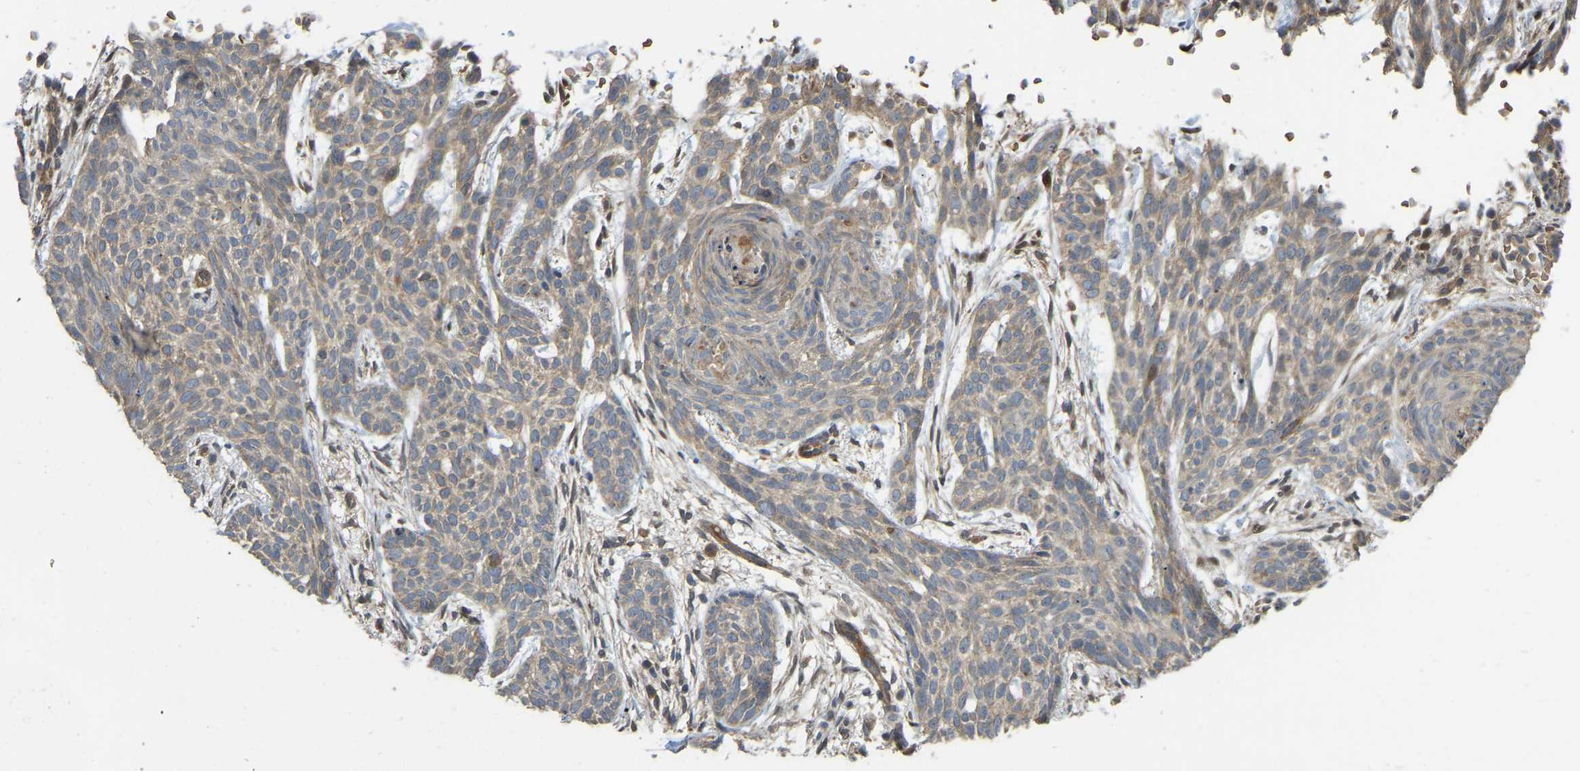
{"staining": {"intensity": "moderate", "quantity": ">75%", "location": "cytoplasmic/membranous"}, "tissue": "skin cancer", "cell_type": "Tumor cells", "image_type": "cancer", "snomed": [{"axis": "morphology", "description": "Basal cell carcinoma"}, {"axis": "topography", "description": "Skin"}], "caption": "This is an image of immunohistochemistry (IHC) staining of basal cell carcinoma (skin), which shows moderate positivity in the cytoplasmic/membranous of tumor cells.", "gene": "C21orf91", "patient": {"sex": "female", "age": 59}}